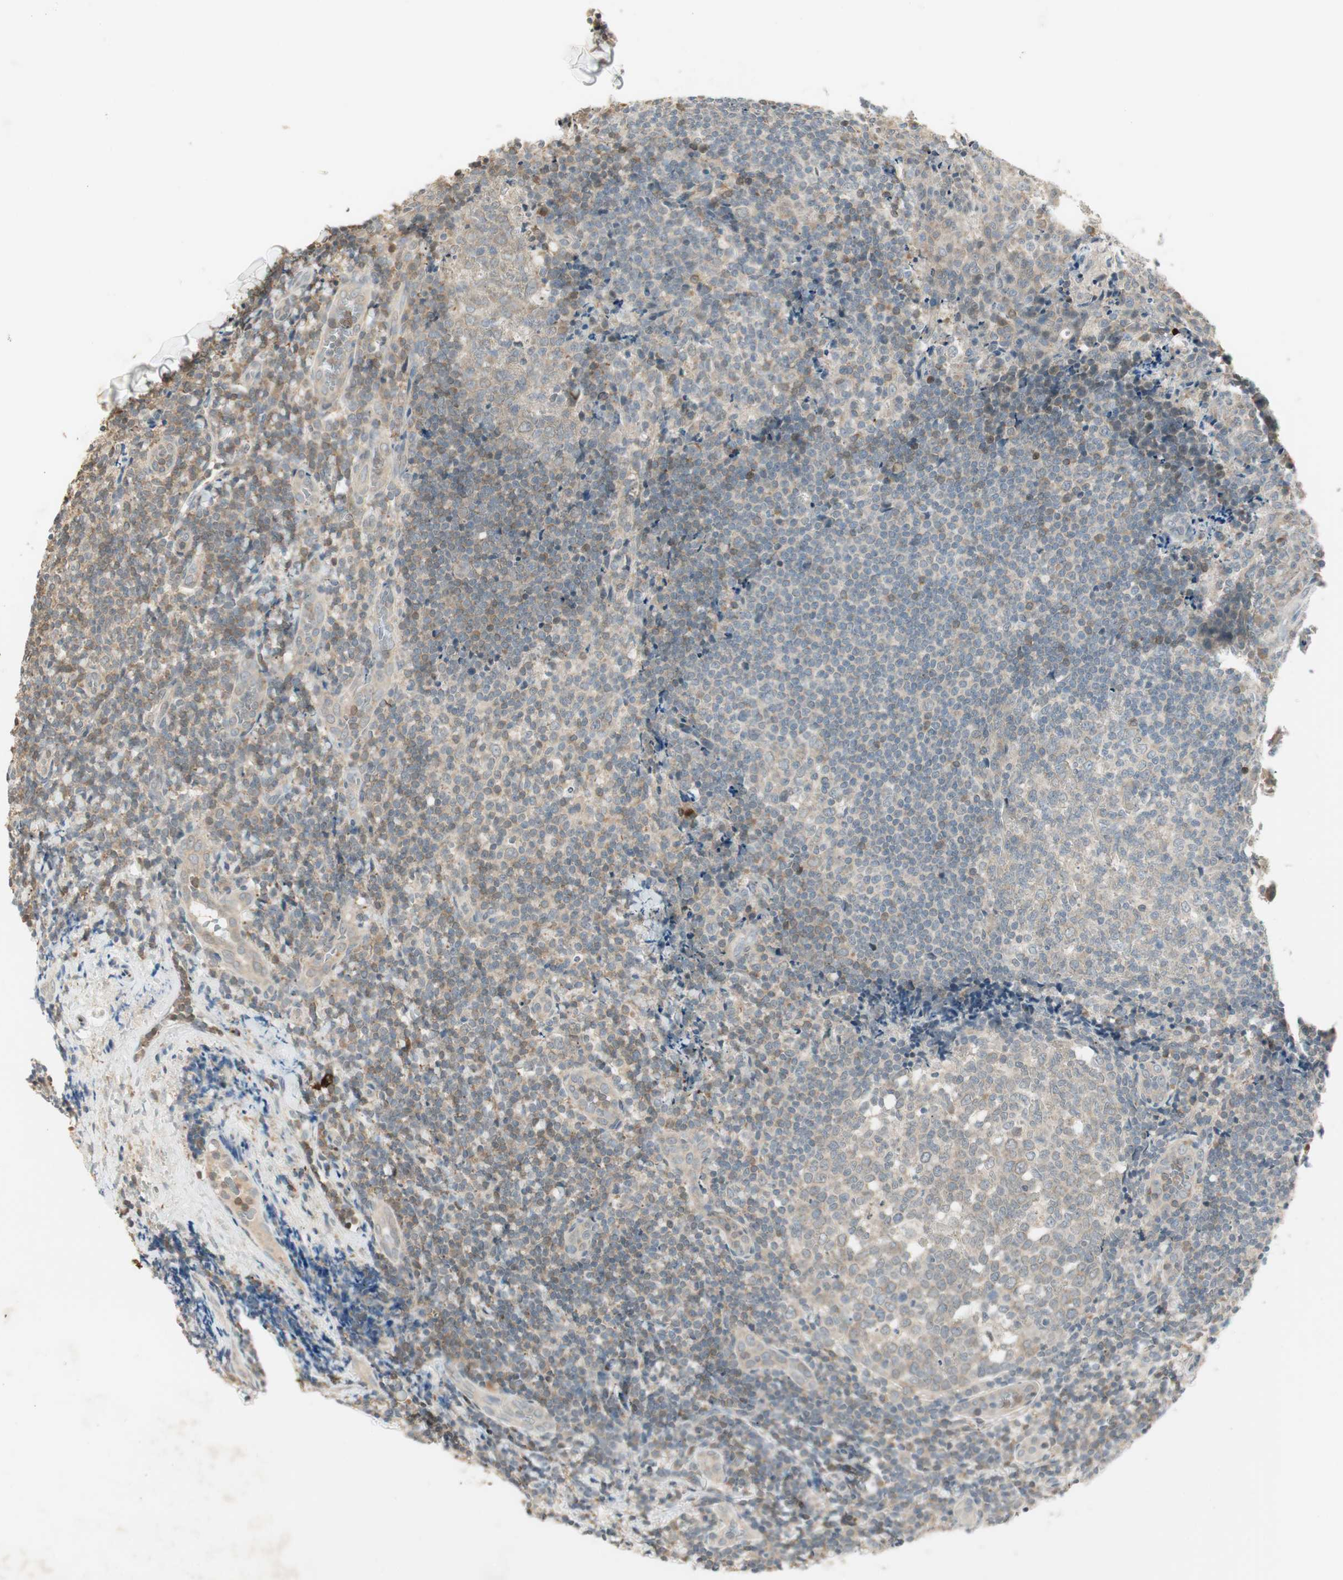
{"staining": {"intensity": "weak", "quantity": ">75%", "location": "cytoplasmic/membranous"}, "tissue": "tonsil", "cell_type": "Germinal center cells", "image_type": "normal", "snomed": [{"axis": "morphology", "description": "Normal tissue, NOS"}, {"axis": "topography", "description": "Tonsil"}], "caption": "Germinal center cells demonstrate low levels of weak cytoplasmic/membranous positivity in about >75% of cells in benign tonsil.", "gene": "USP2", "patient": {"sex": "male", "age": 31}}